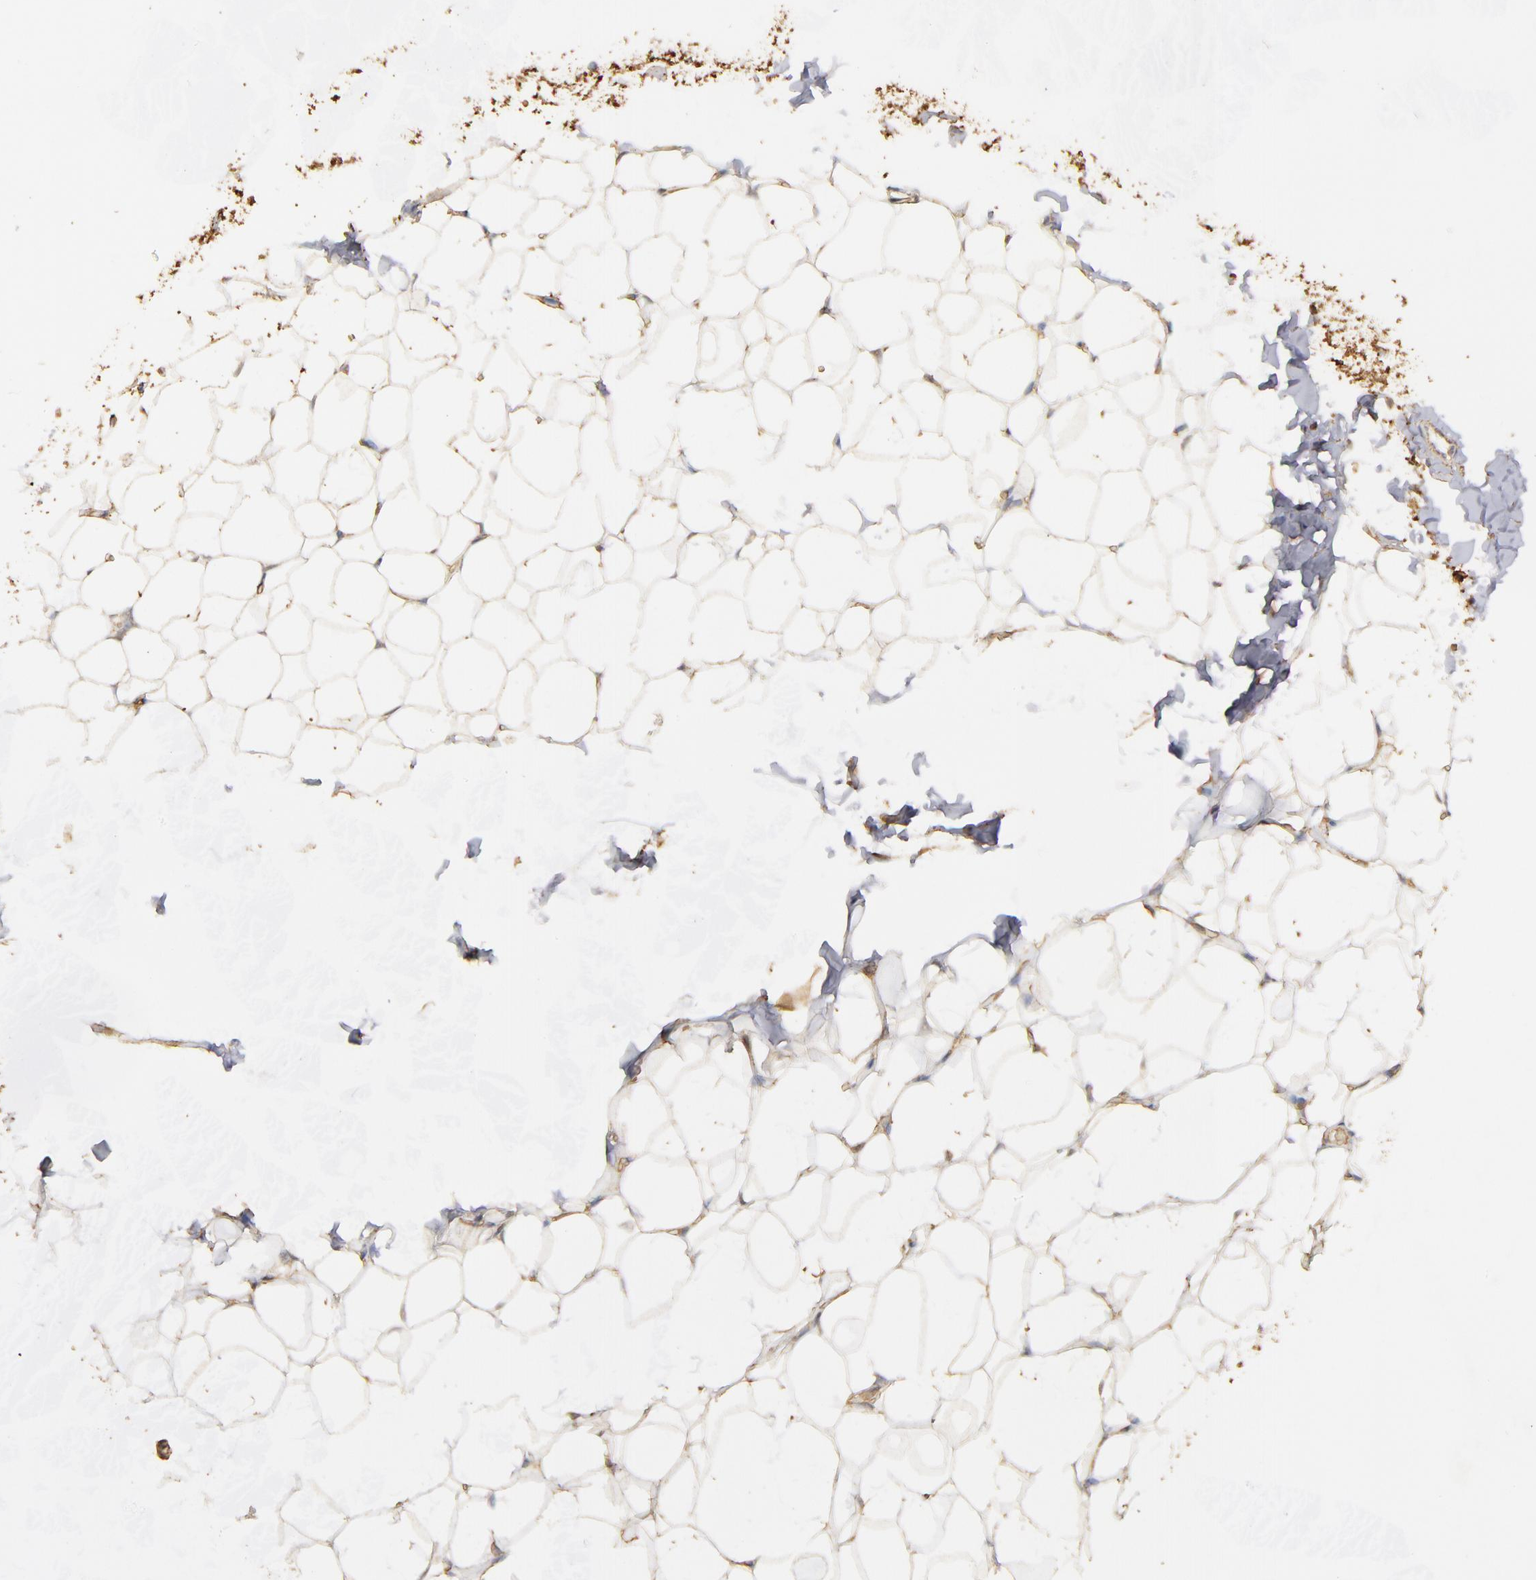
{"staining": {"intensity": "moderate", "quantity": ">75%", "location": "cytoplasmic/membranous"}, "tissue": "adipose tissue", "cell_type": "Adipocytes", "image_type": "normal", "snomed": [{"axis": "morphology", "description": "Normal tissue, NOS"}, {"axis": "topography", "description": "Soft tissue"}], "caption": "The micrograph displays staining of normal adipose tissue, revealing moderate cytoplasmic/membranous protein staining (brown color) within adipocytes. (DAB IHC with brightfield microscopy, high magnification).", "gene": "DMD", "patient": {"sex": "male", "age": 26}}